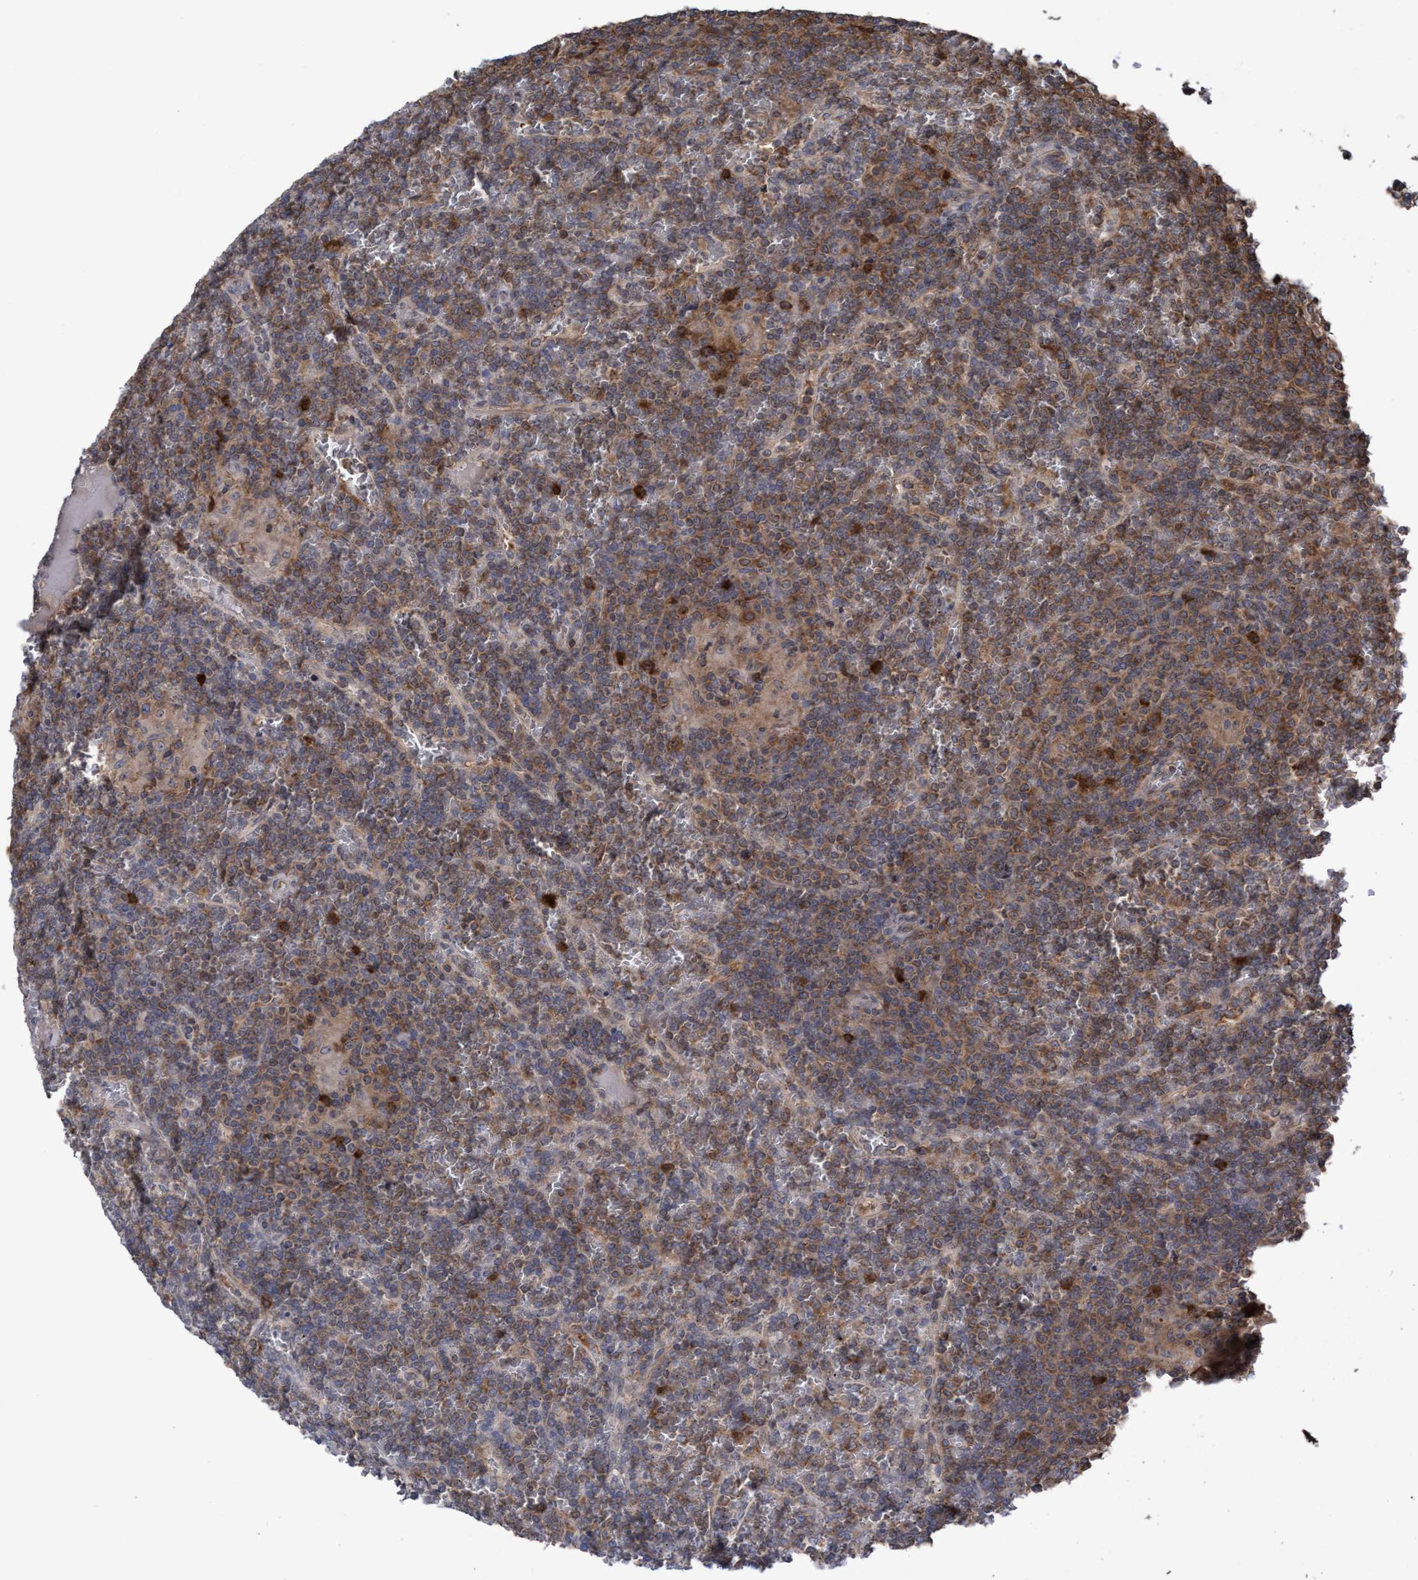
{"staining": {"intensity": "moderate", "quantity": "<25%", "location": "cytoplasmic/membranous"}, "tissue": "lymphoma", "cell_type": "Tumor cells", "image_type": "cancer", "snomed": [{"axis": "morphology", "description": "Malignant lymphoma, non-Hodgkin's type, Low grade"}, {"axis": "topography", "description": "Spleen"}], "caption": "Human low-grade malignant lymphoma, non-Hodgkin's type stained with a protein marker exhibits moderate staining in tumor cells.", "gene": "SLBP", "patient": {"sex": "female", "age": 19}}